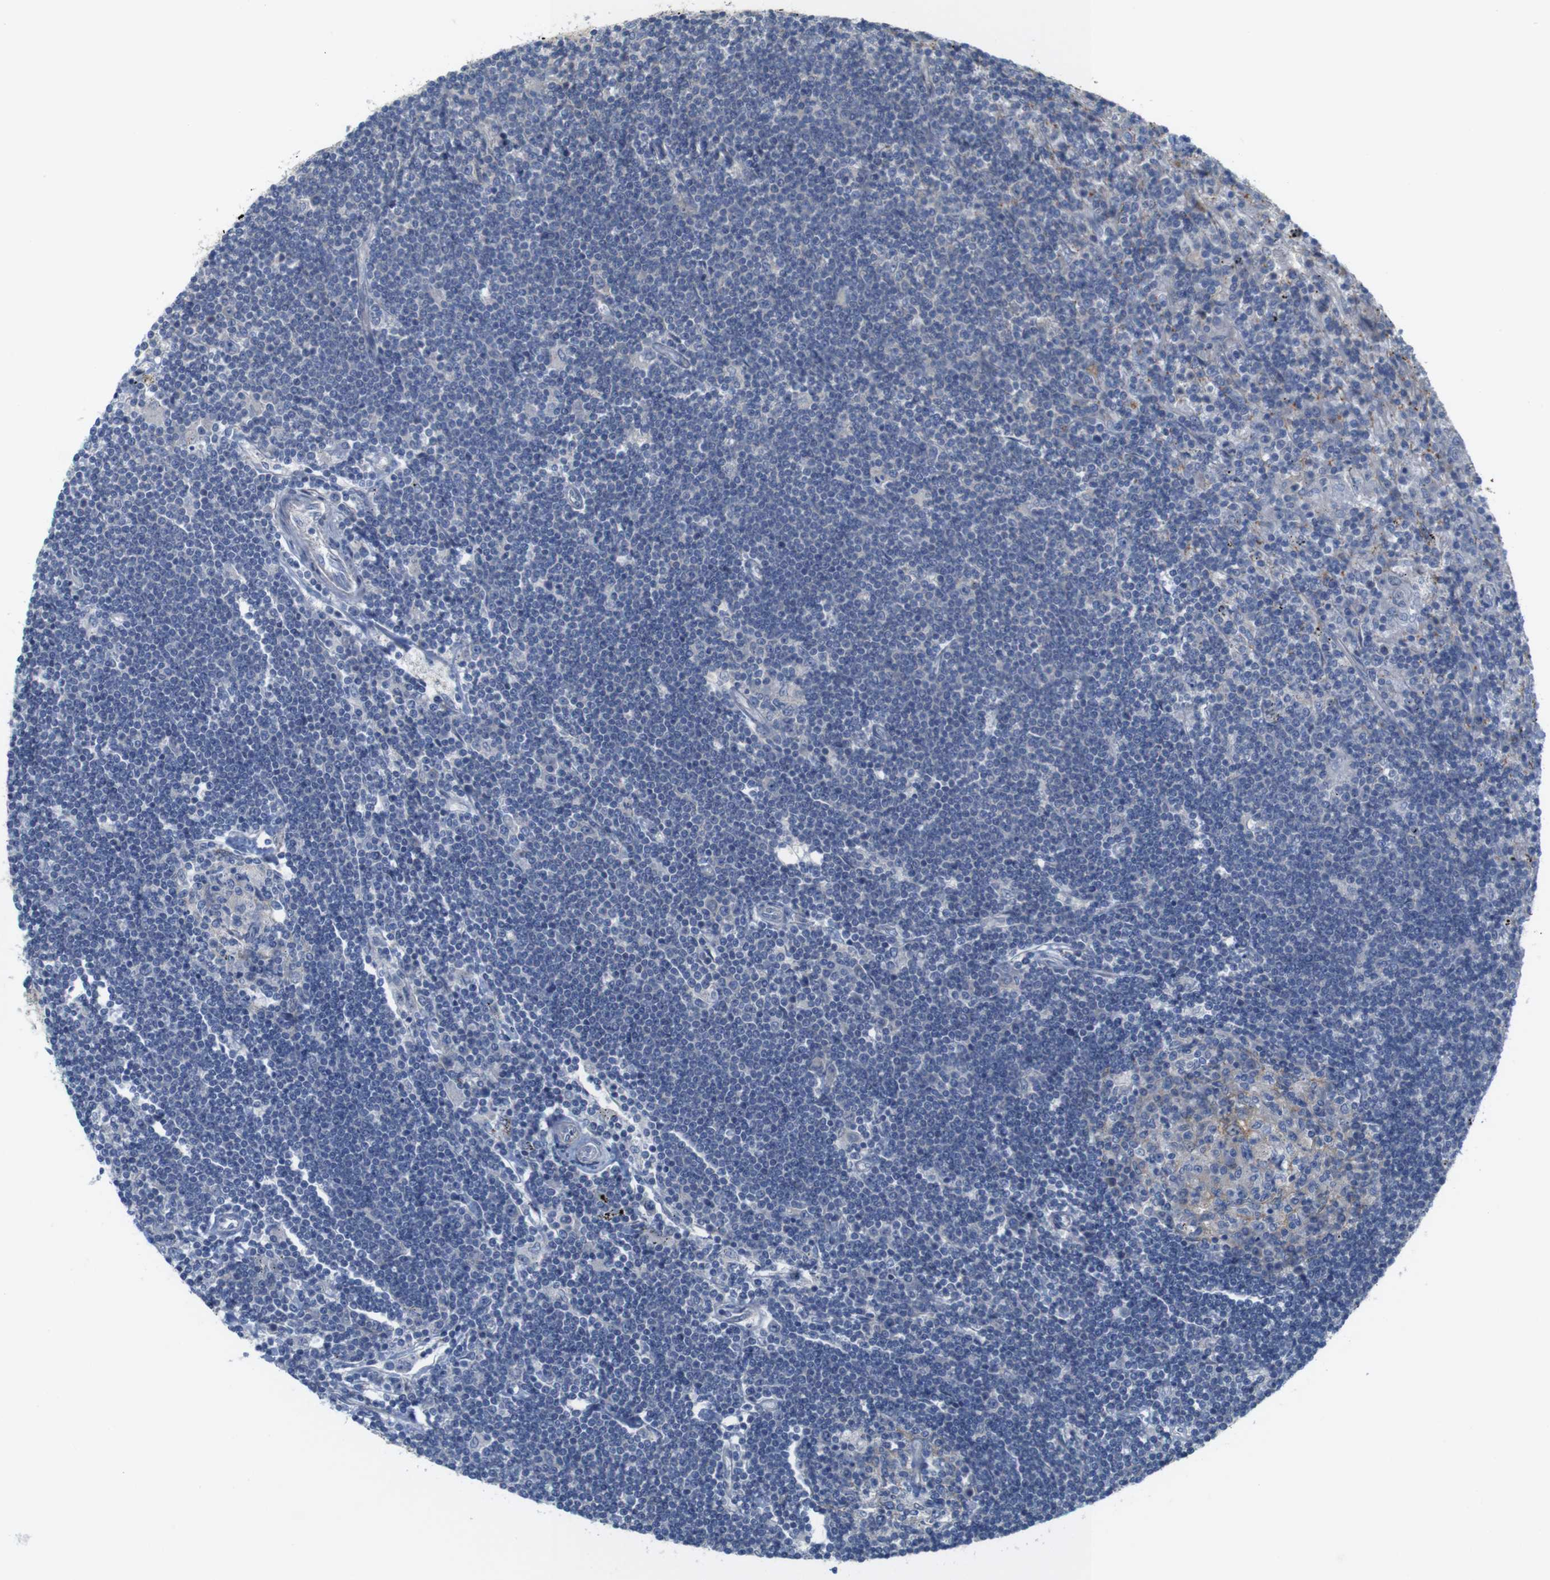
{"staining": {"intensity": "negative", "quantity": "none", "location": "none"}, "tissue": "lymphoma", "cell_type": "Tumor cells", "image_type": "cancer", "snomed": [{"axis": "morphology", "description": "Malignant lymphoma, non-Hodgkin's type, Low grade"}, {"axis": "topography", "description": "Spleen"}], "caption": "The photomicrograph displays no significant expression in tumor cells of malignant lymphoma, non-Hodgkin's type (low-grade).", "gene": "MYEOV", "patient": {"sex": "male", "age": 76}}